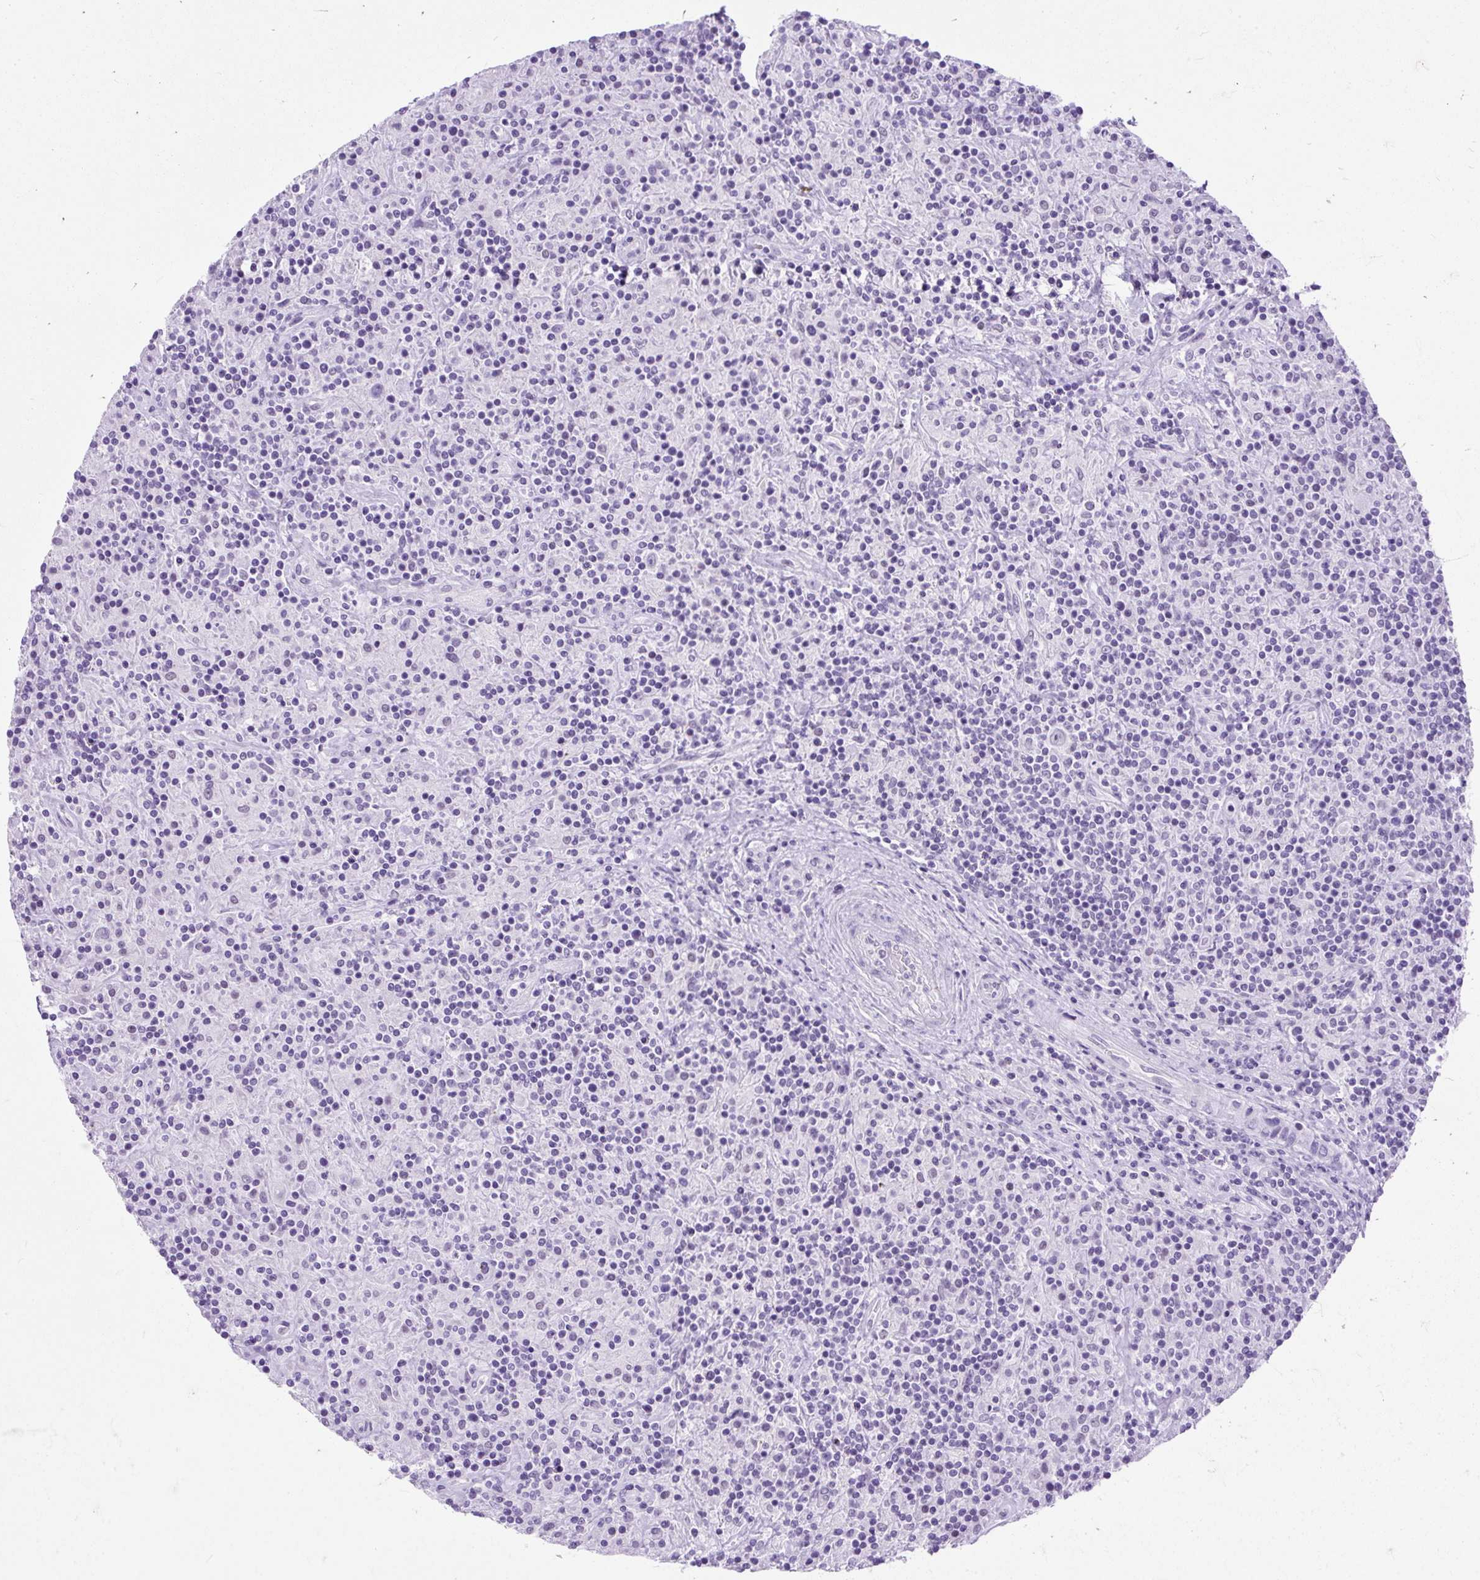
{"staining": {"intensity": "negative", "quantity": "none", "location": "none"}, "tissue": "lymphoma", "cell_type": "Tumor cells", "image_type": "cancer", "snomed": [{"axis": "morphology", "description": "Hodgkin's disease, NOS"}, {"axis": "topography", "description": "Lymph node"}], "caption": "A histopathology image of human Hodgkin's disease is negative for staining in tumor cells.", "gene": "SCGB1A1", "patient": {"sex": "male", "age": 70}}